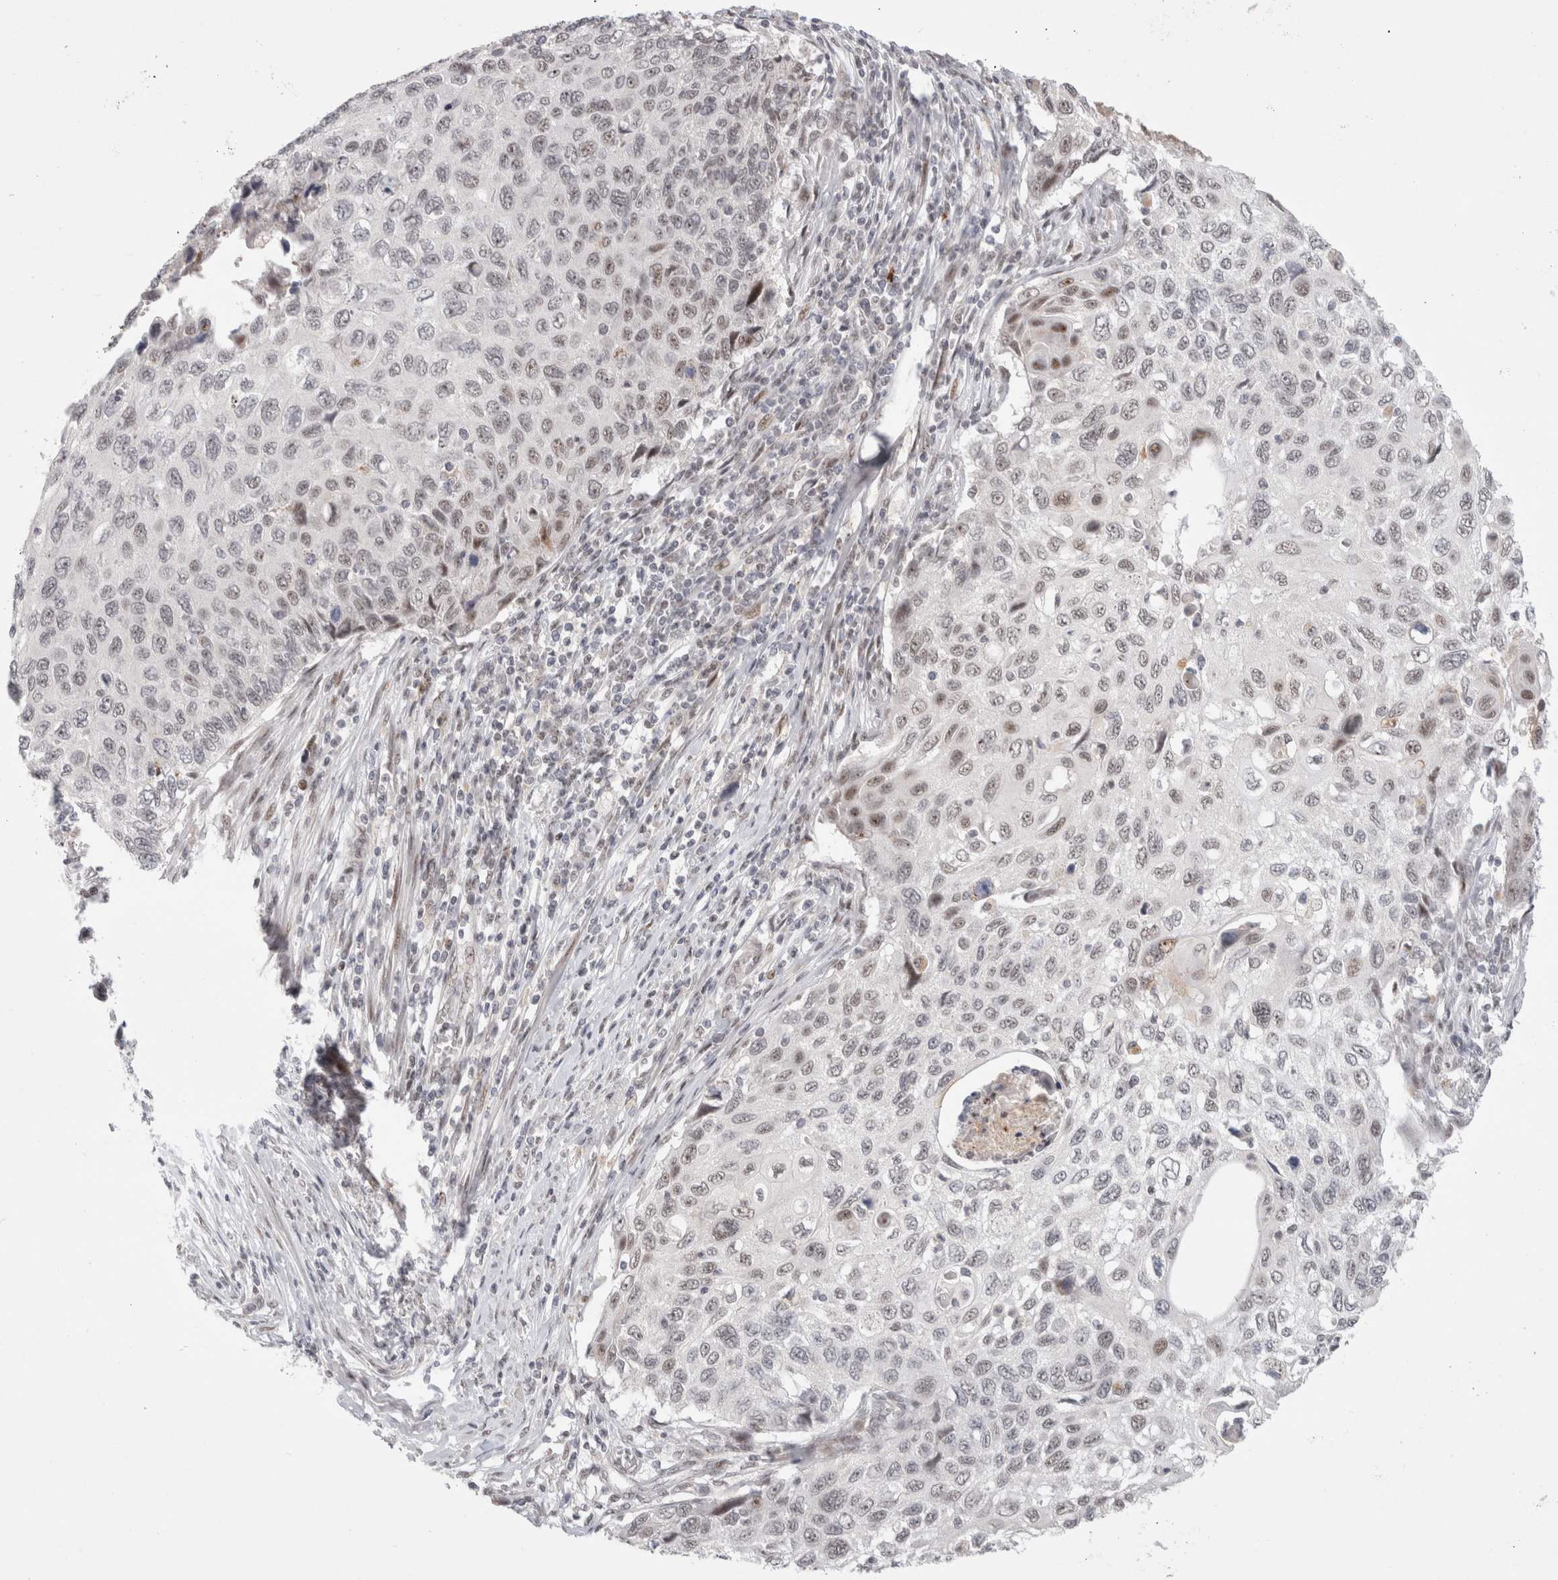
{"staining": {"intensity": "weak", "quantity": "25%-75%", "location": "nuclear"}, "tissue": "cervical cancer", "cell_type": "Tumor cells", "image_type": "cancer", "snomed": [{"axis": "morphology", "description": "Squamous cell carcinoma, NOS"}, {"axis": "topography", "description": "Cervix"}], "caption": "An immunohistochemistry photomicrograph of neoplastic tissue is shown. Protein staining in brown shows weak nuclear positivity in cervical cancer within tumor cells. (DAB = brown stain, brightfield microscopy at high magnification).", "gene": "SENP6", "patient": {"sex": "female", "age": 70}}